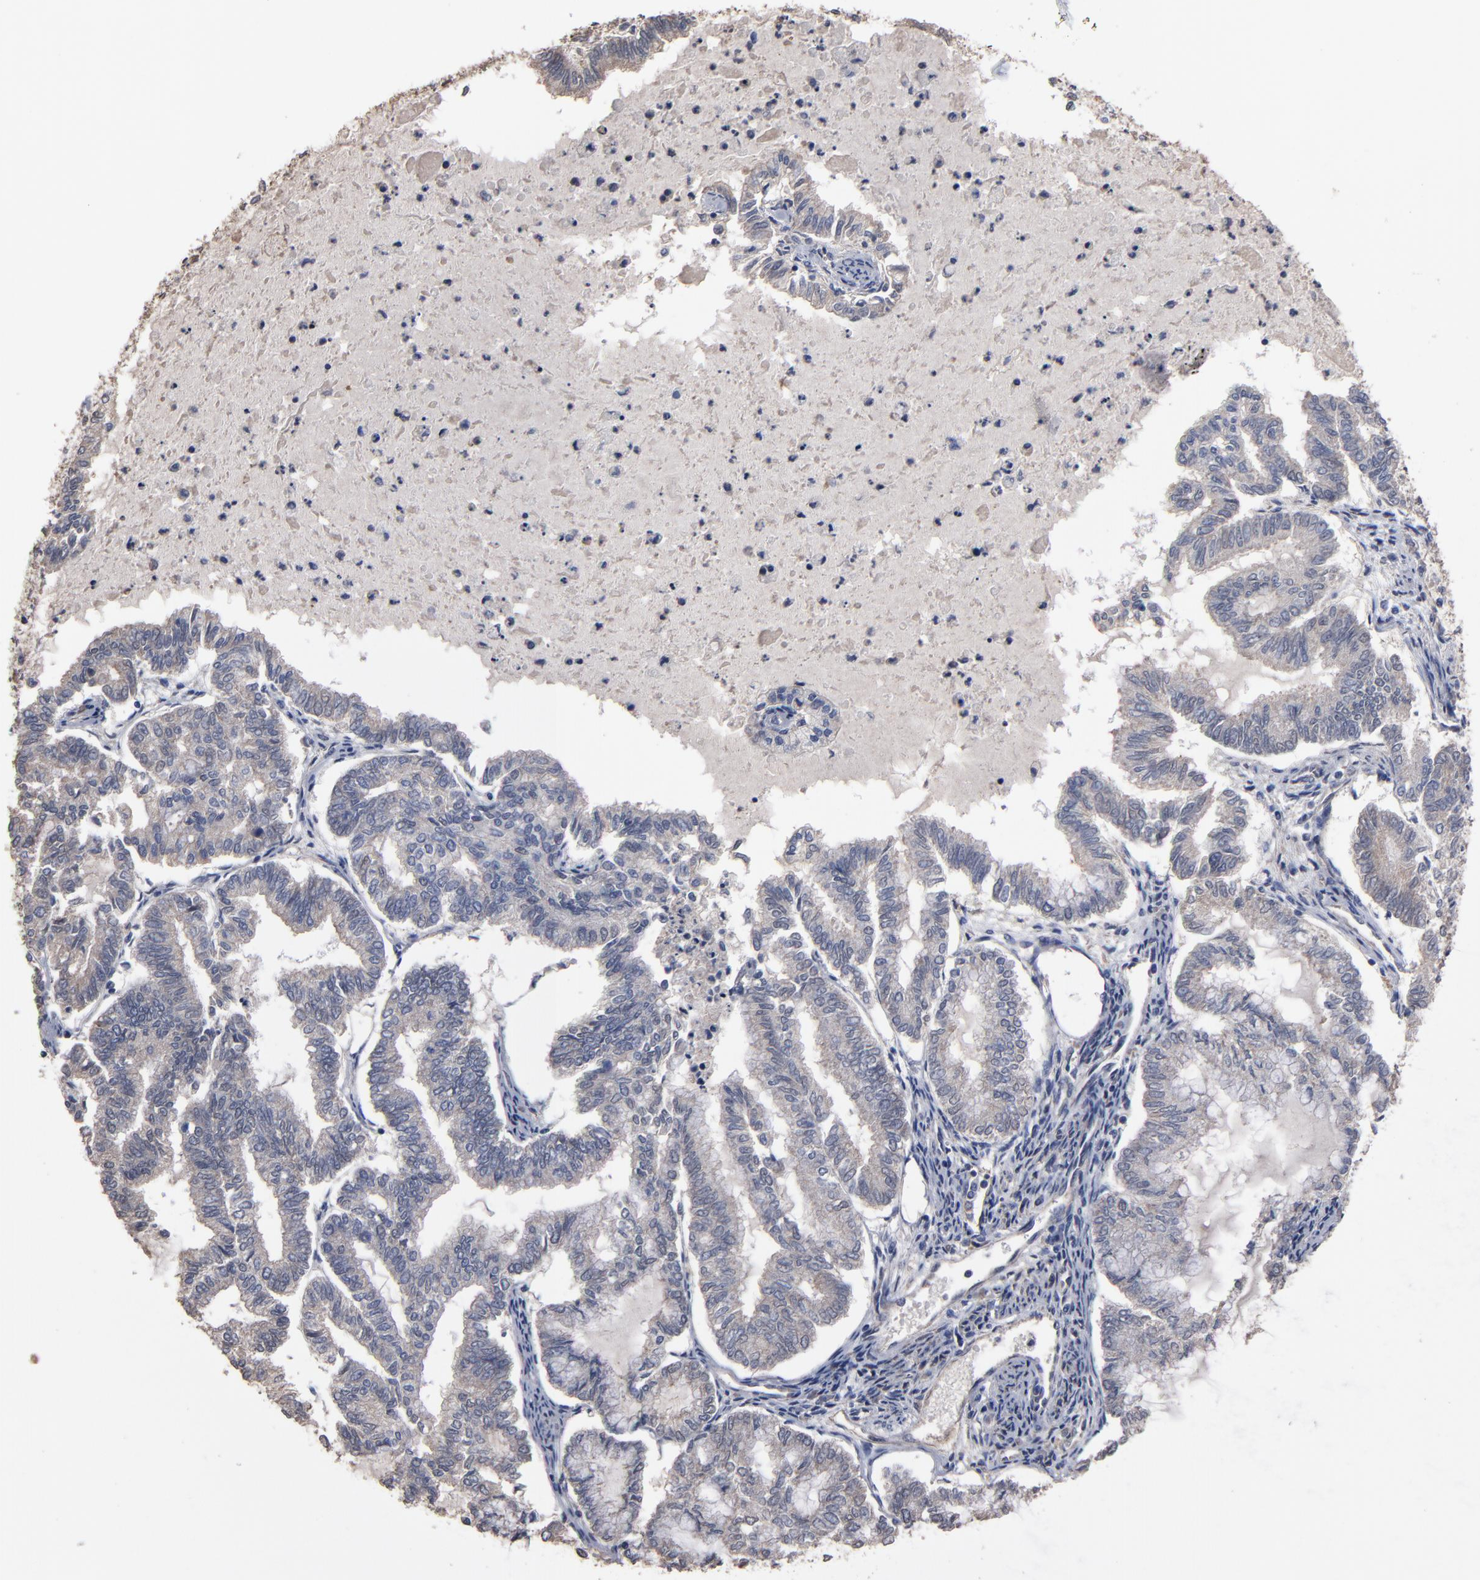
{"staining": {"intensity": "weak", "quantity": ">75%", "location": "cytoplasmic/membranous"}, "tissue": "endometrial cancer", "cell_type": "Tumor cells", "image_type": "cancer", "snomed": [{"axis": "morphology", "description": "Adenocarcinoma, NOS"}, {"axis": "topography", "description": "Endometrium"}], "caption": "Endometrial adenocarcinoma stained with IHC demonstrates weak cytoplasmic/membranous expression in about >75% of tumor cells.", "gene": "DMD", "patient": {"sex": "female", "age": 79}}